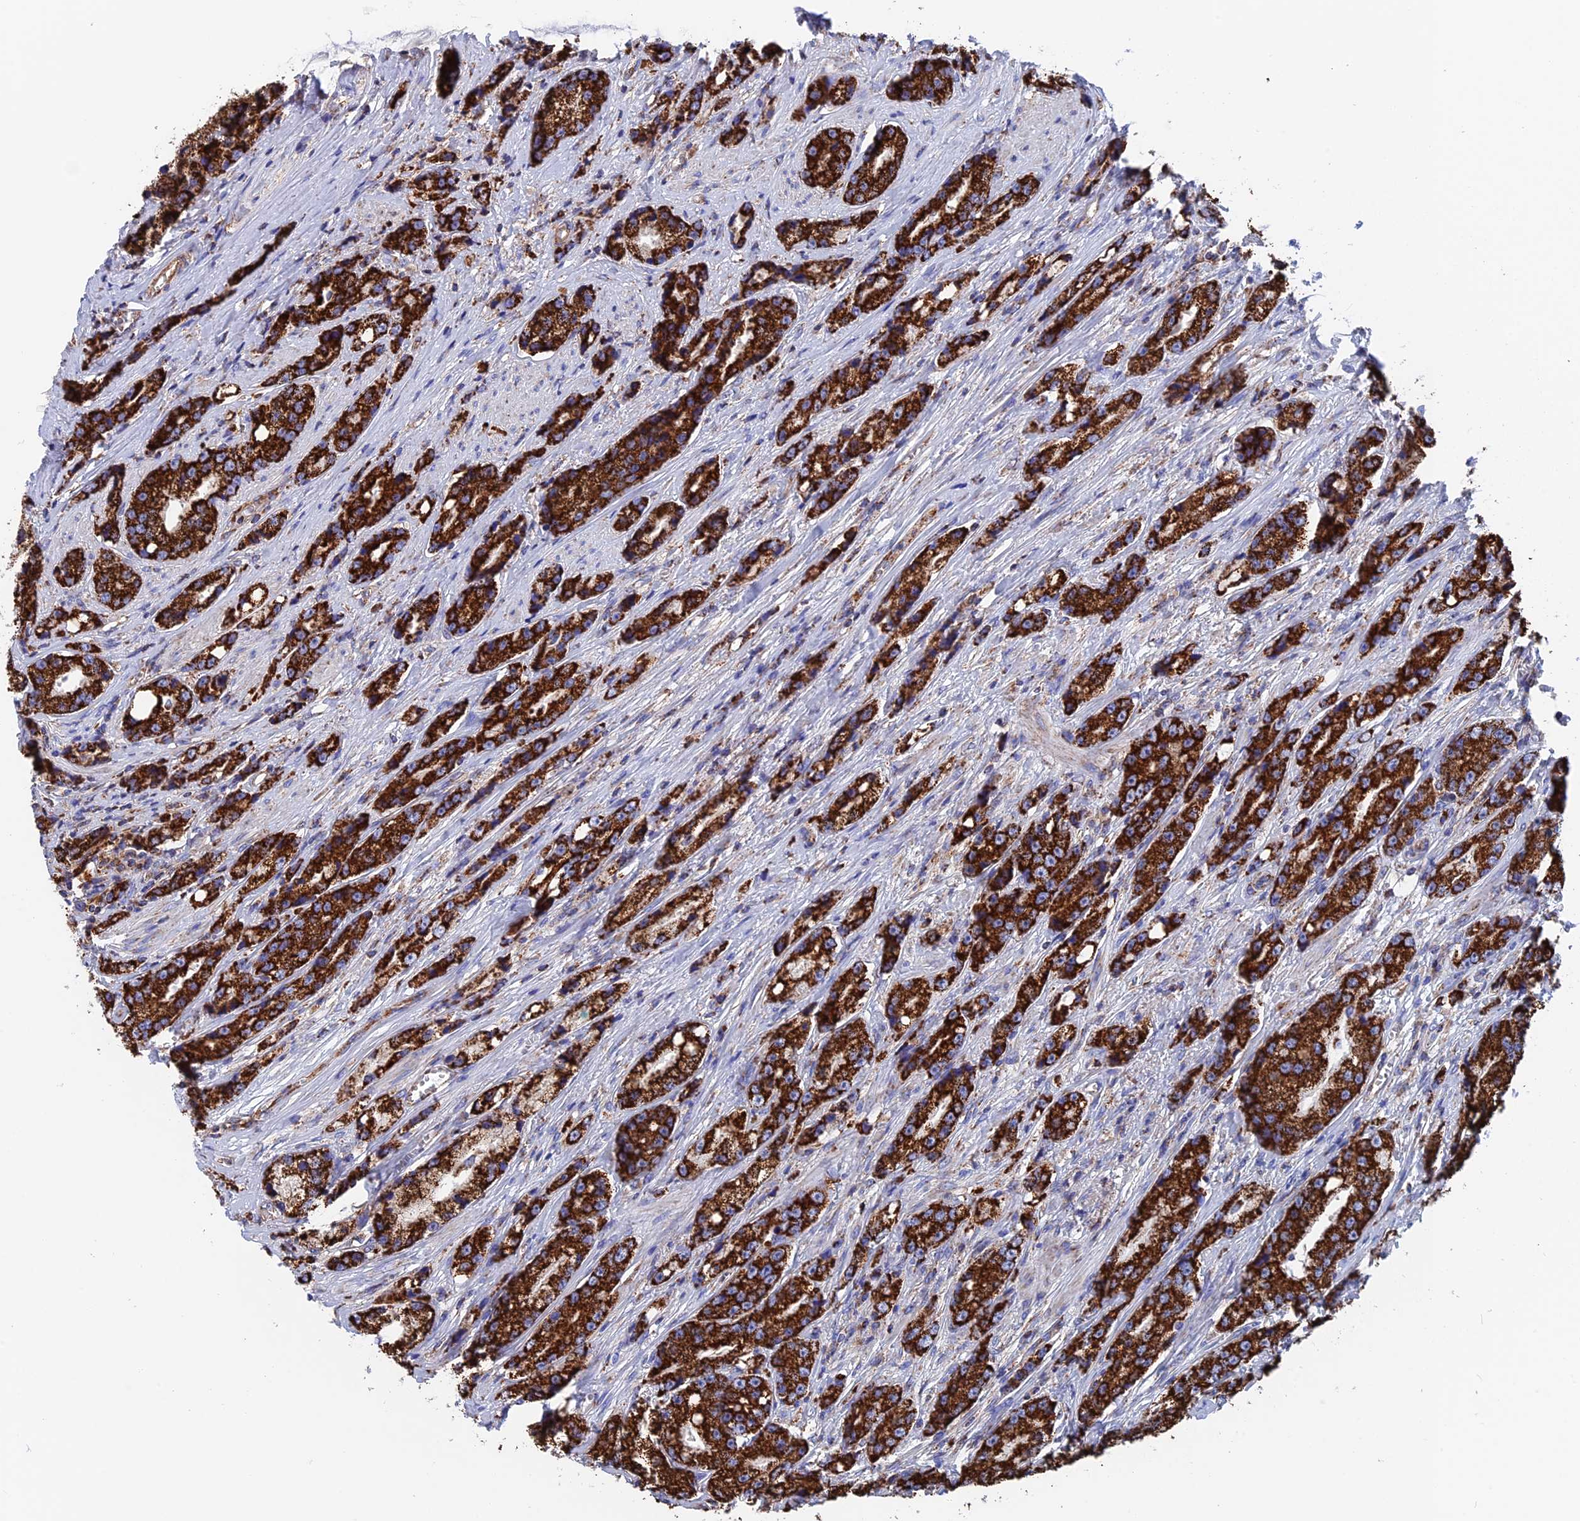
{"staining": {"intensity": "strong", "quantity": ">75%", "location": "cytoplasmic/membranous"}, "tissue": "prostate cancer", "cell_type": "Tumor cells", "image_type": "cancer", "snomed": [{"axis": "morphology", "description": "Adenocarcinoma, High grade"}, {"axis": "topography", "description": "Prostate"}], "caption": "High-grade adenocarcinoma (prostate) stained for a protein shows strong cytoplasmic/membranous positivity in tumor cells.", "gene": "WDR83", "patient": {"sex": "male", "age": 74}}